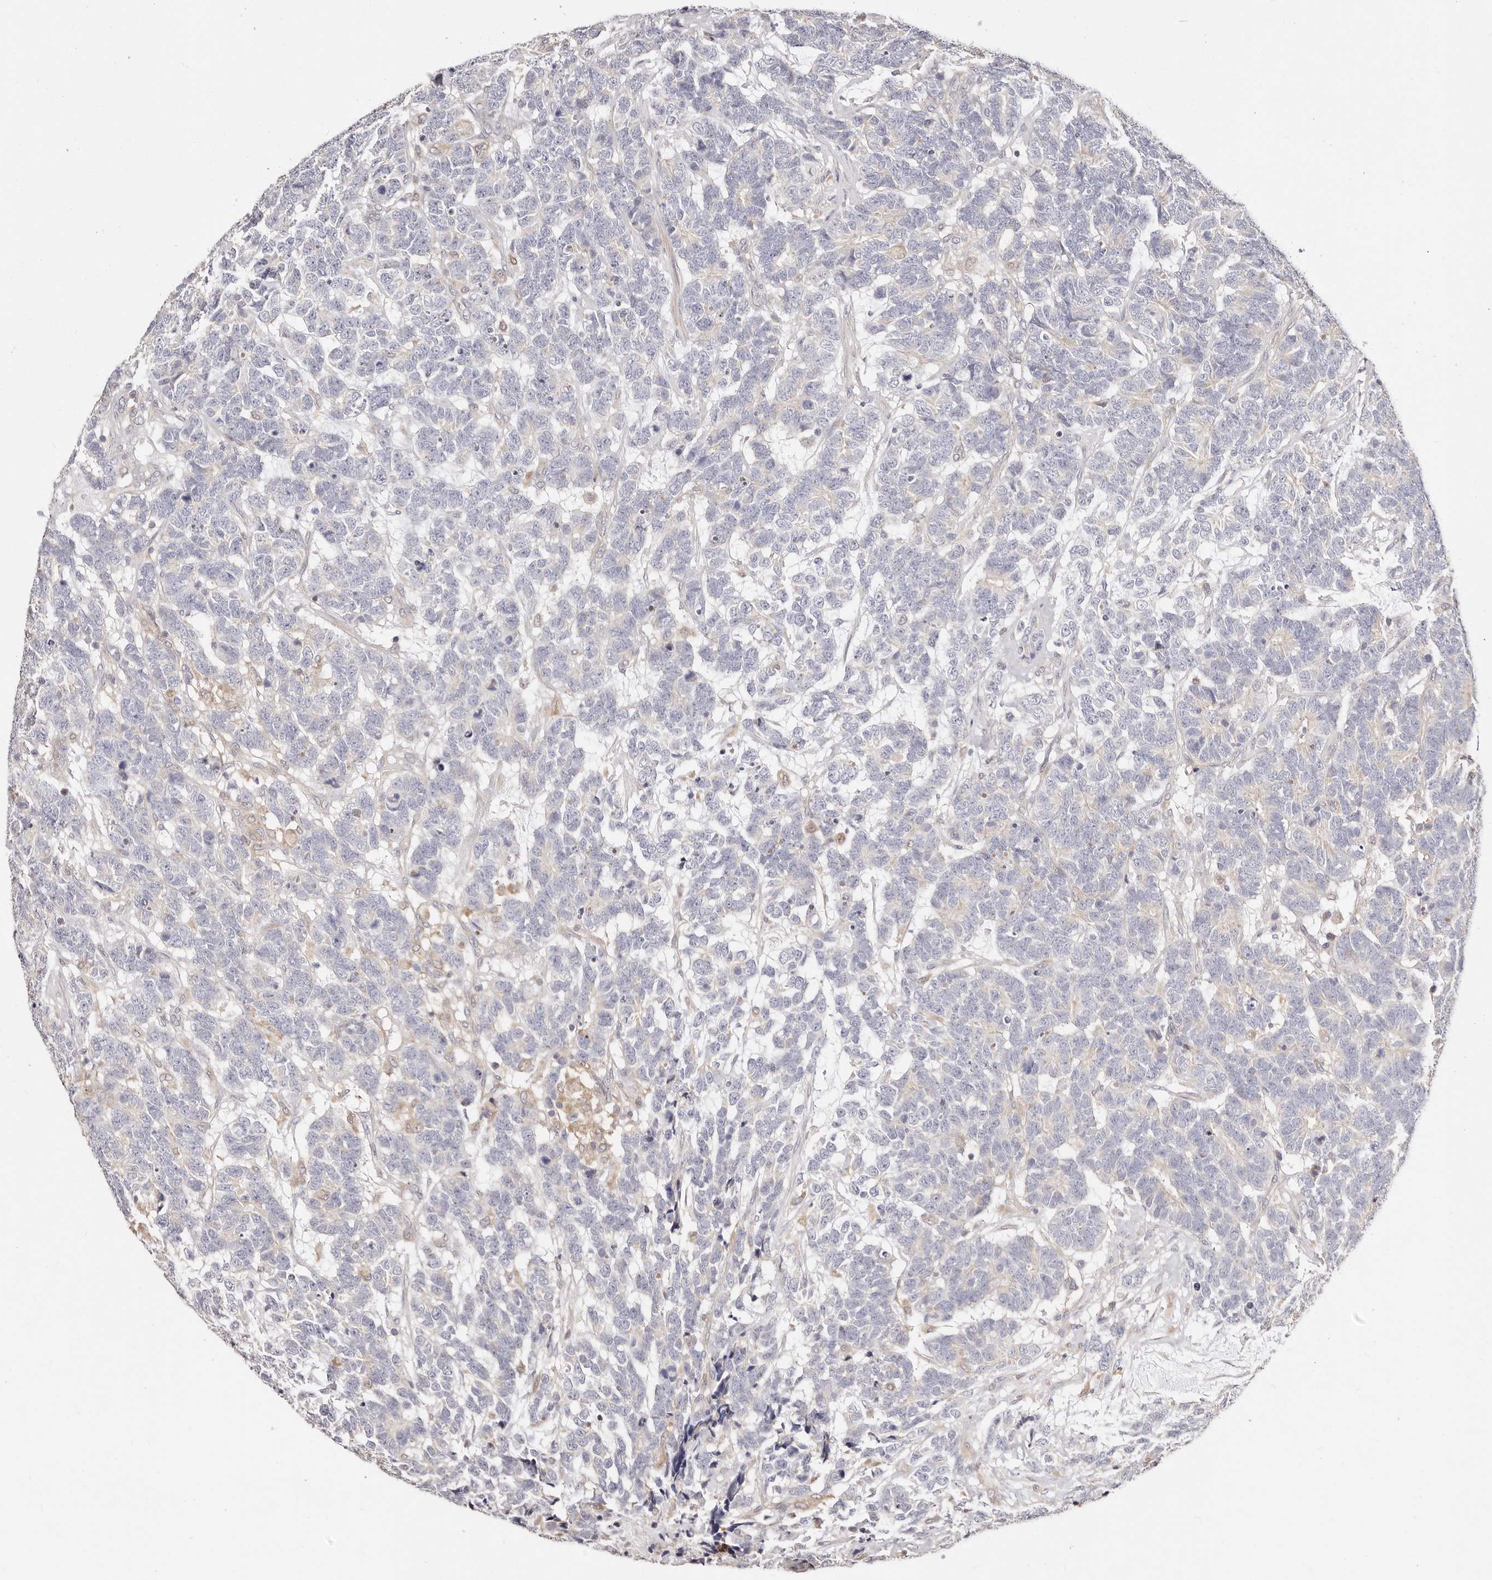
{"staining": {"intensity": "negative", "quantity": "none", "location": "none"}, "tissue": "testis cancer", "cell_type": "Tumor cells", "image_type": "cancer", "snomed": [{"axis": "morphology", "description": "Carcinoma, Embryonal, NOS"}, {"axis": "topography", "description": "Testis"}], "caption": "An image of human testis cancer (embryonal carcinoma) is negative for staining in tumor cells. (Stains: DAB immunohistochemistry (IHC) with hematoxylin counter stain, Microscopy: brightfield microscopy at high magnification).", "gene": "MAPK1", "patient": {"sex": "male", "age": 26}}